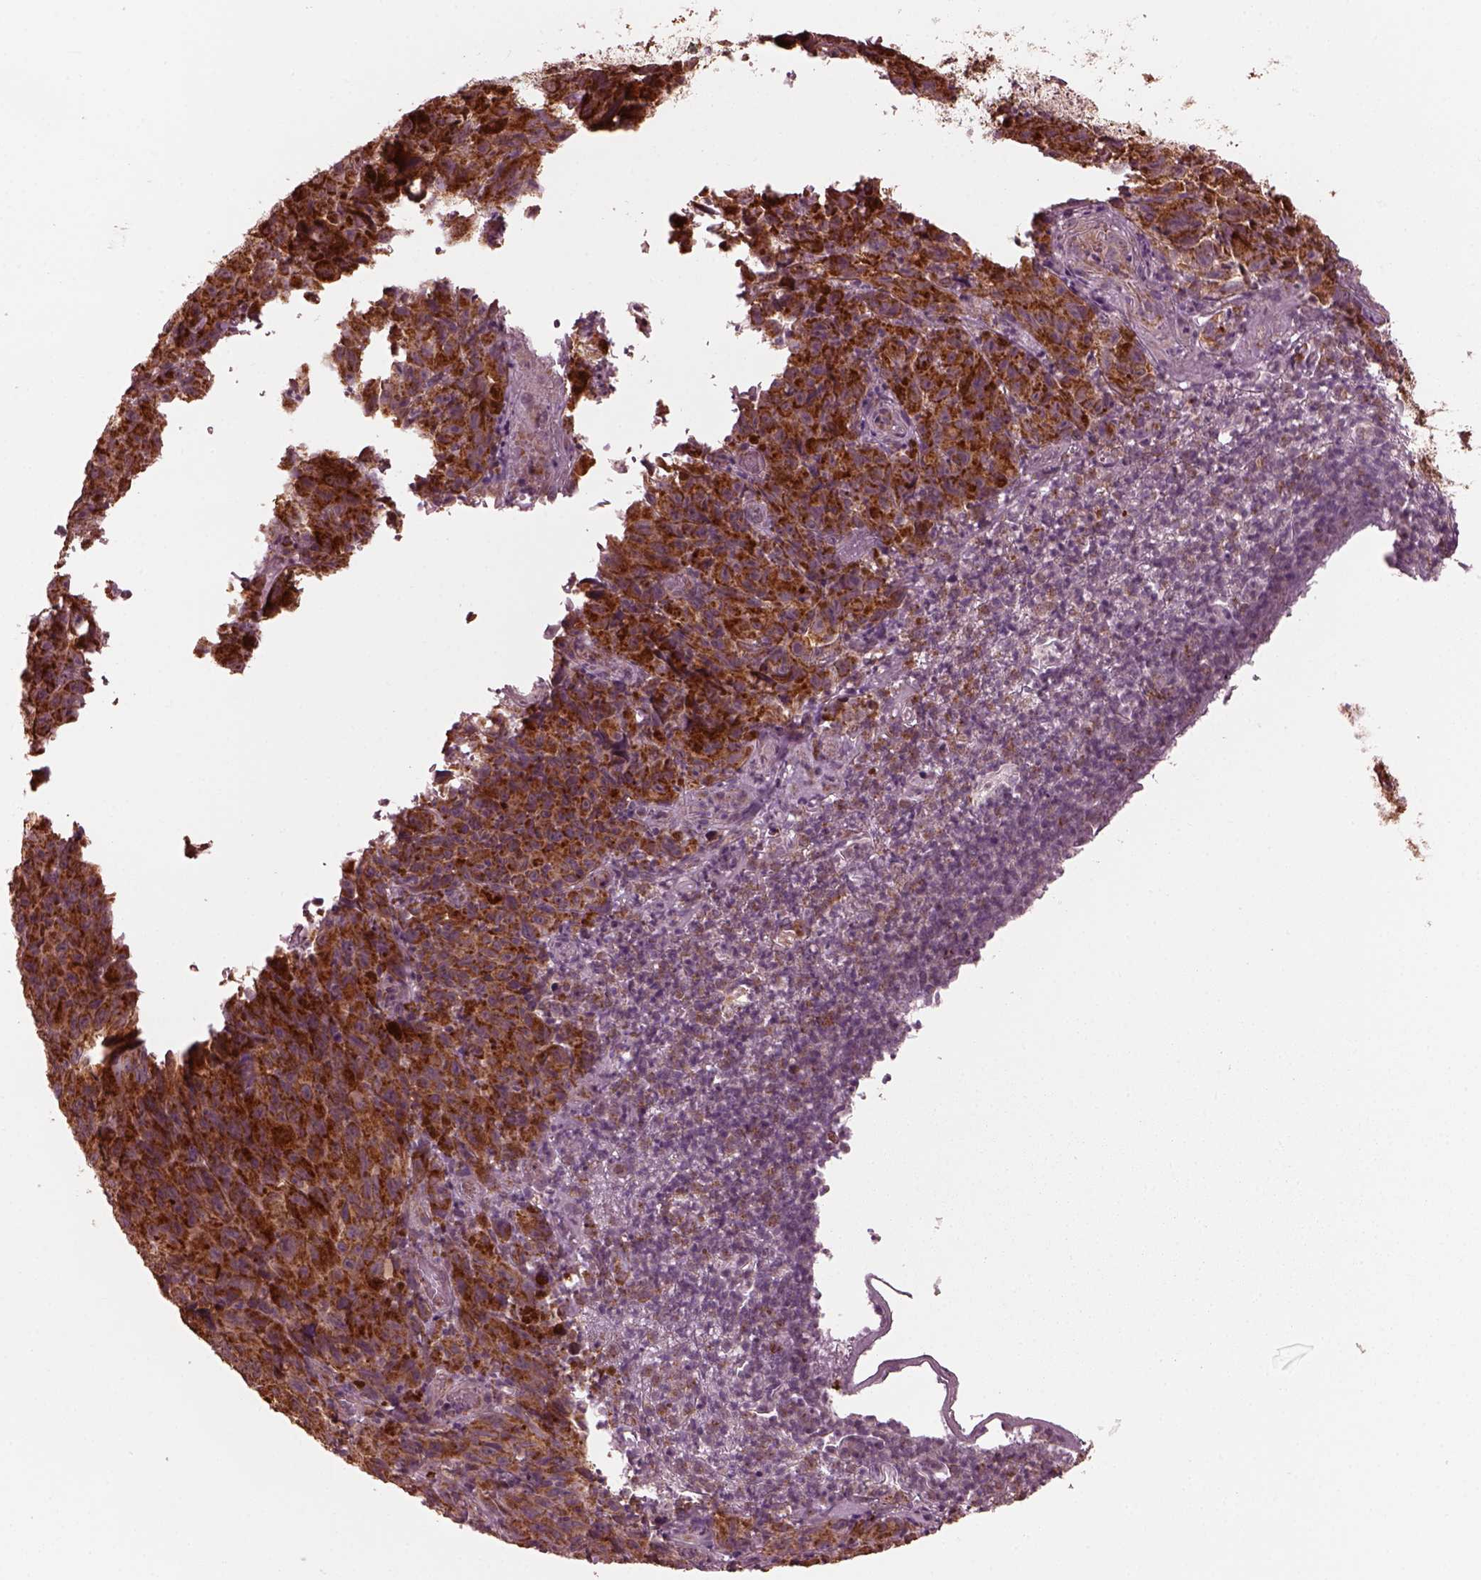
{"staining": {"intensity": "strong", "quantity": ">75%", "location": "cytoplasmic/membranous"}, "tissue": "melanoma", "cell_type": "Tumor cells", "image_type": "cancer", "snomed": [{"axis": "morphology", "description": "Malignant melanoma, NOS"}, {"axis": "topography", "description": "Vulva, labia, clitoris and Bartholin´s gland, NO"}], "caption": "Immunohistochemical staining of melanoma reveals high levels of strong cytoplasmic/membranous protein staining in approximately >75% of tumor cells.", "gene": "NDUFB10", "patient": {"sex": "female", "age": 75}}